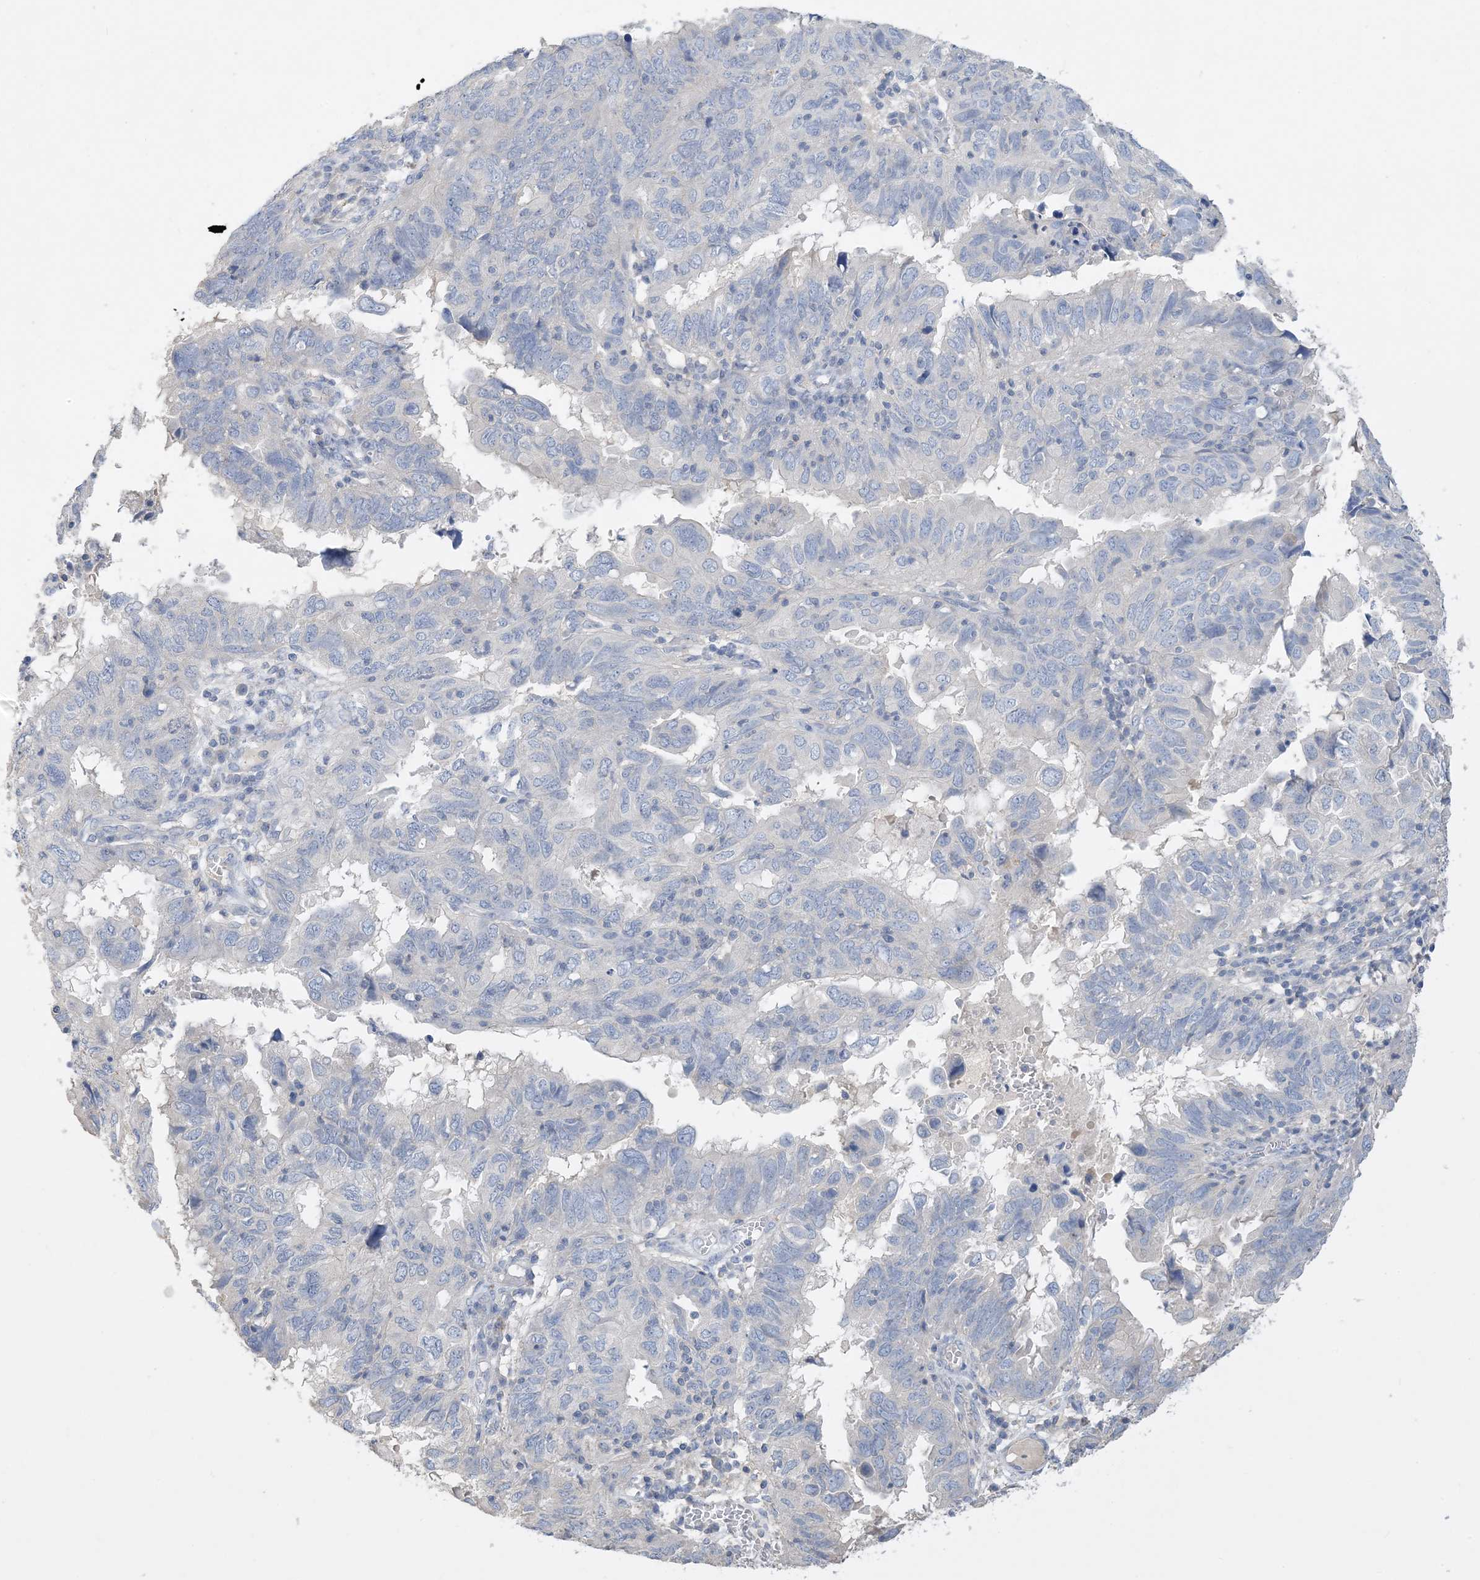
{"staining": {"intensity": "negative", "quantity": "none", "location": "none"}, "tissue": "endometrial cancer", "cell_type": "Tumor cells", "image_type": "cancer", "snomed": [{"axis": "morphology", "description": "Adenocarcinoma, NOS"}, {"axis": "topography", "description": "Uterus"}], "caption": "Image shows no significant protein staining in tumor cells of endometrial adenocarcinoma.", "gene": "KPRP", "patient": {"sex": "female", "age": 77}}